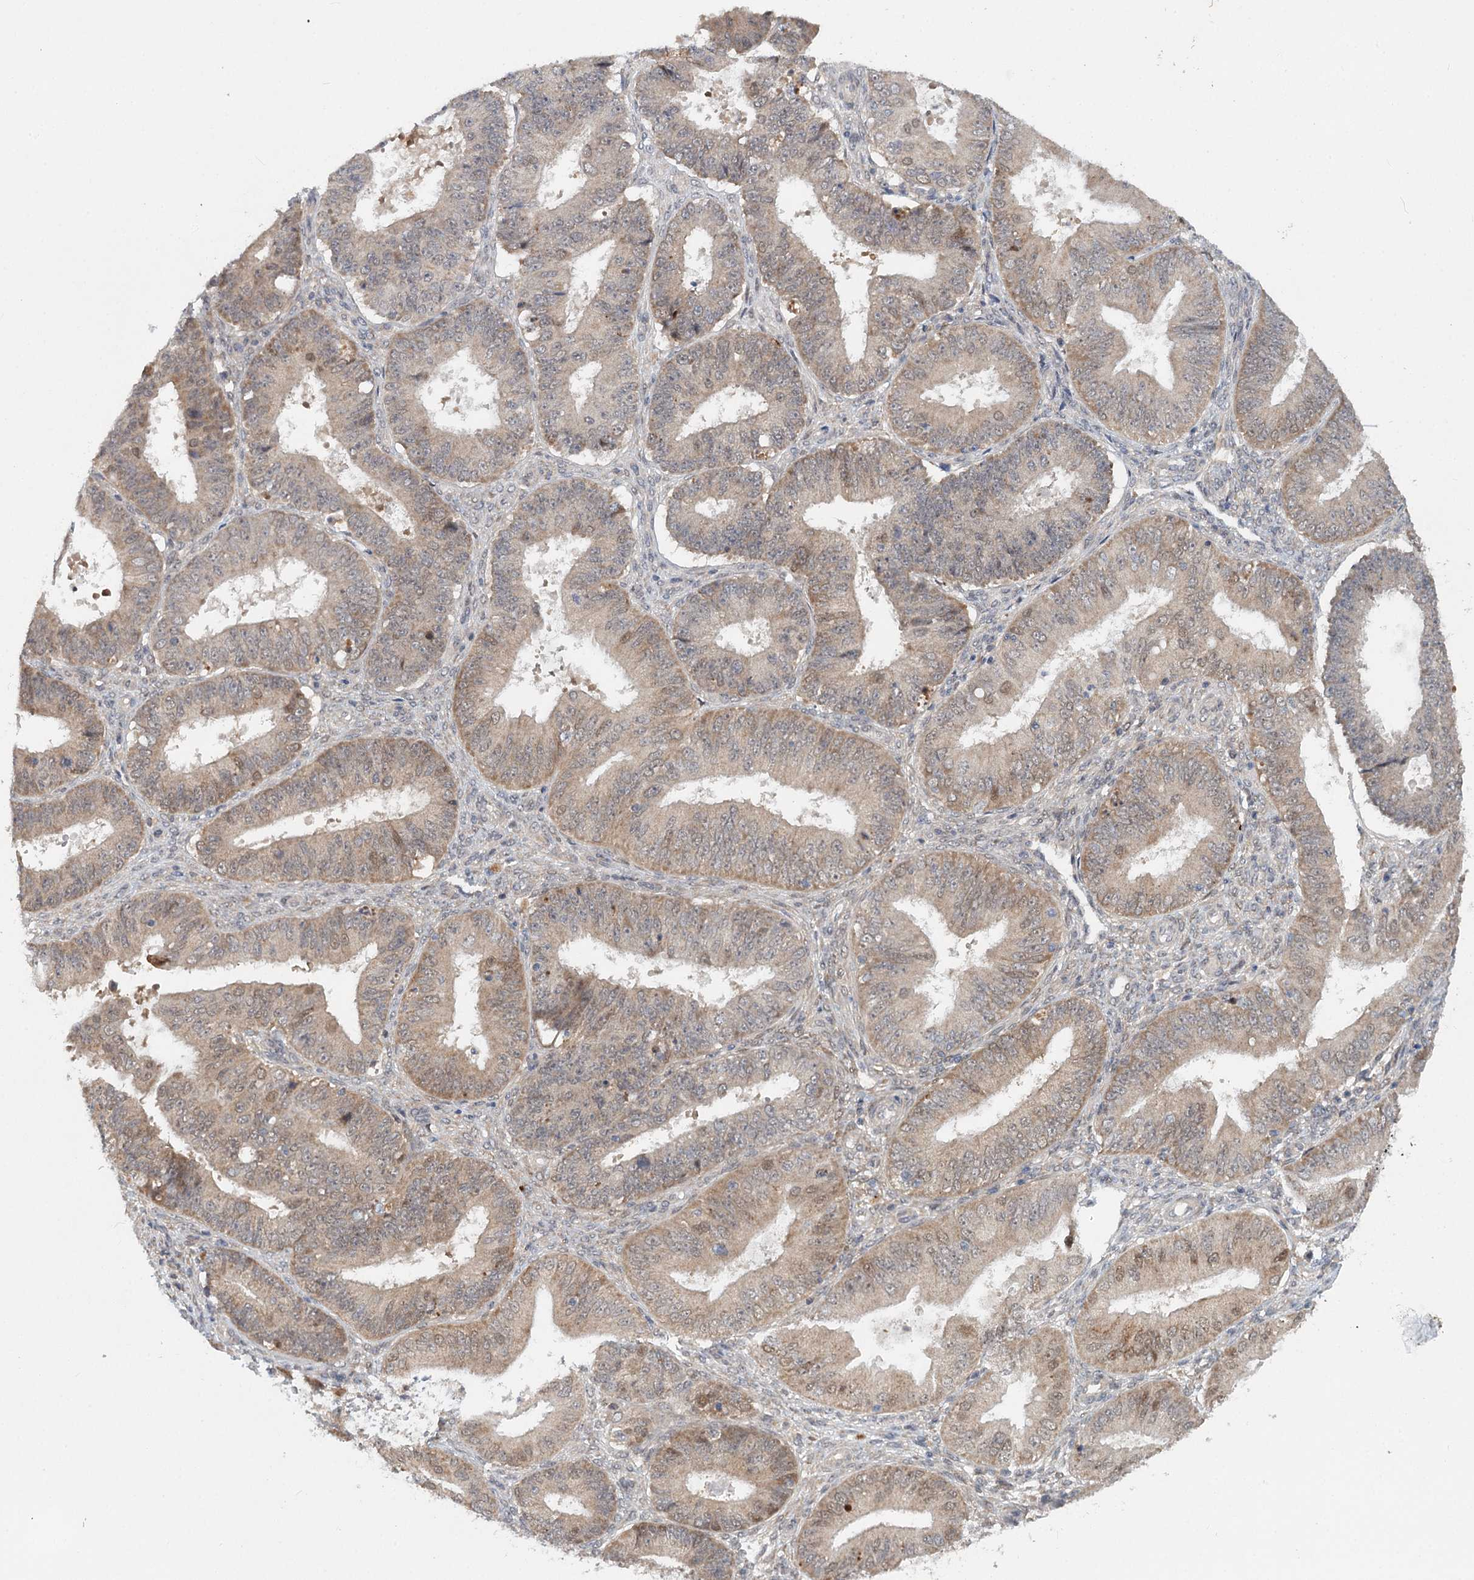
{"staining": {"intensity": "moderate", "quantity": "25%-75%", "location": "cytoplasmic/membranous"}, "tissue": "ovarian cancer", "cell_type": "Tumor cells", "image_type": "cancer", "snomed": [{"axis": "morphology", "description": "Carcinoma, endometroid"}, {"axis": "topography", "description": "Appendix"}, {"axis": "topography", "description": "Ovary"}], "caption": "Immunohistochemical staining of human ovarian endometroid carcinoma exhibits medium levels of moderate cytoplasmic/membranous staining in approximately 25%-75% of tumor cells.", "gene": "AP3B1", "patient": {"sex": "female", "age": 42}}